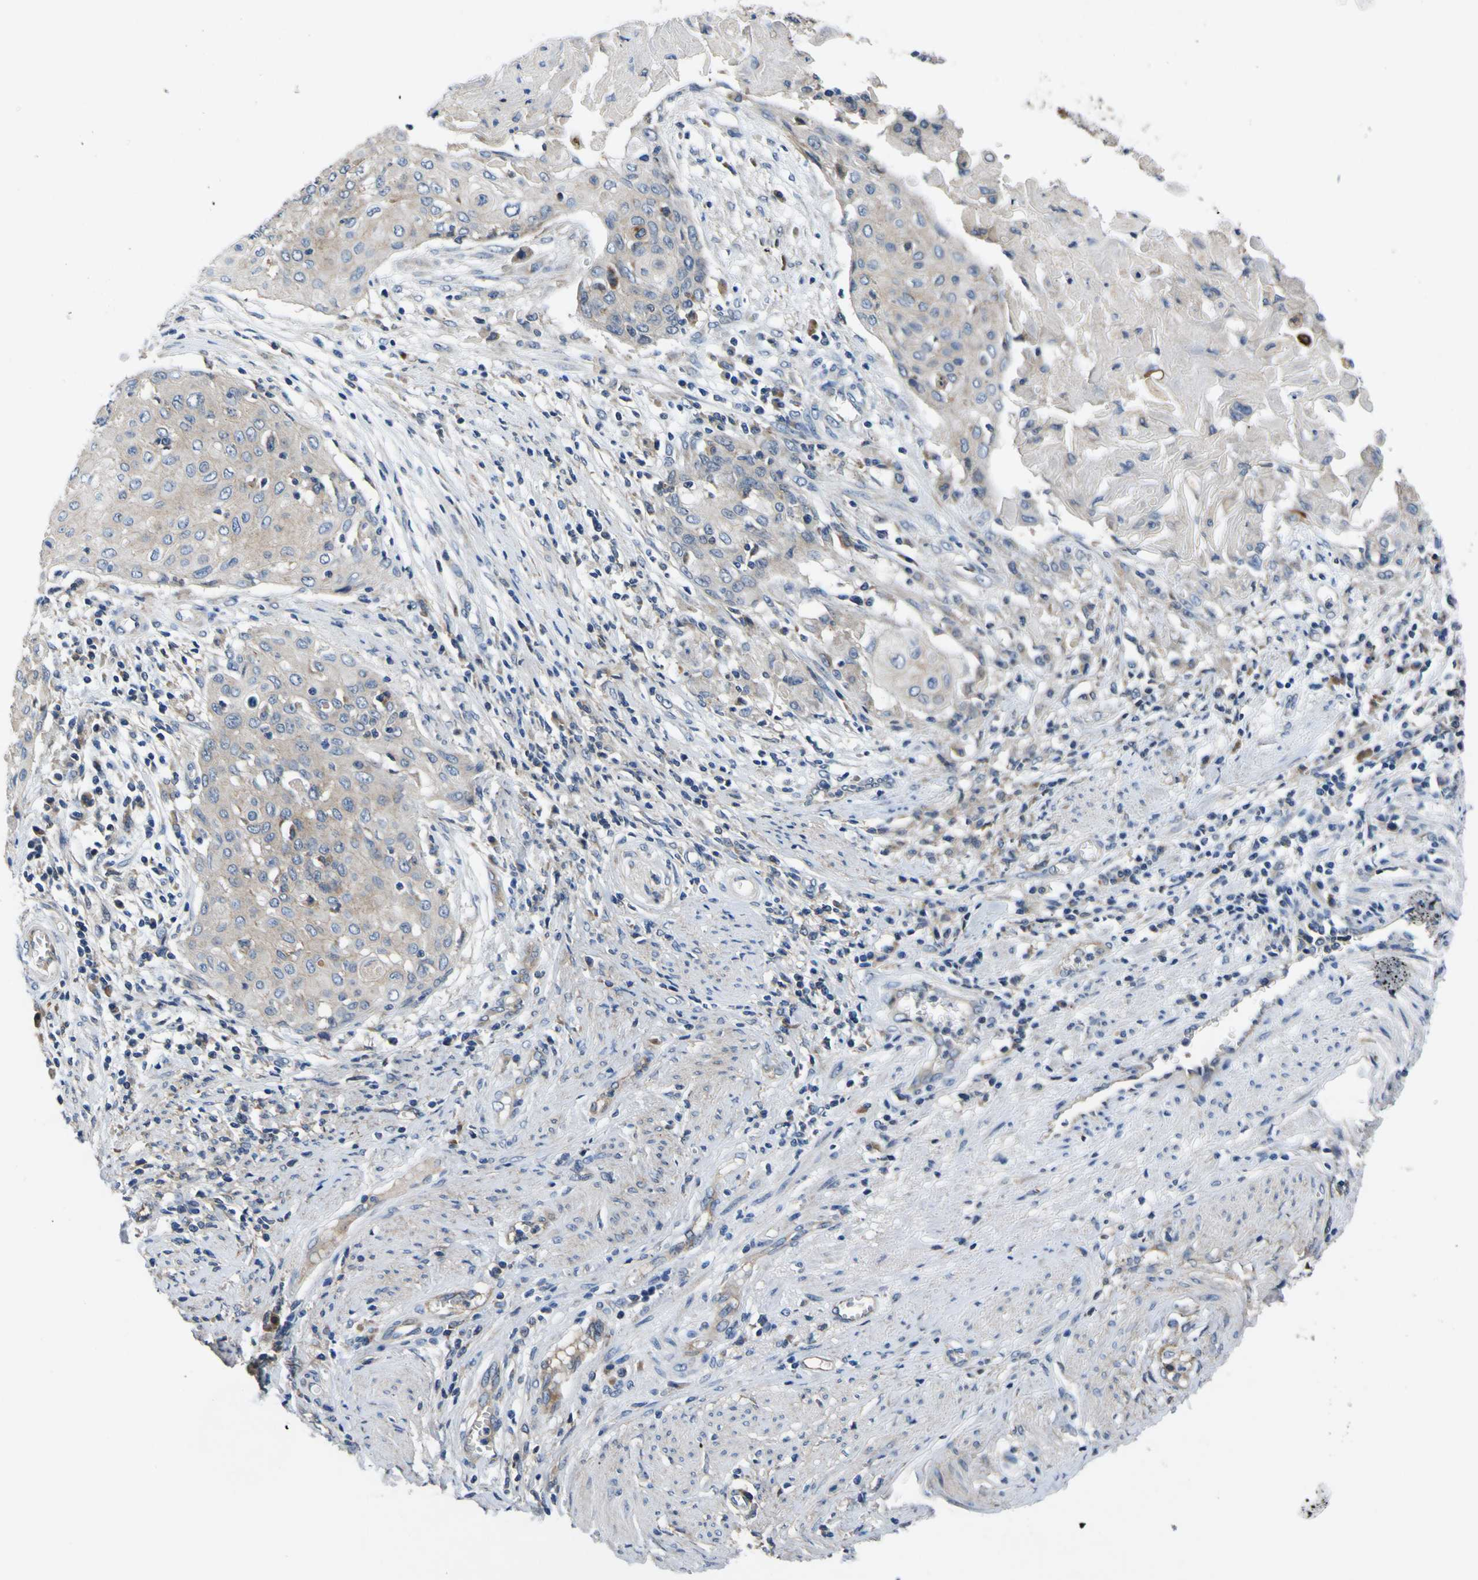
{"staining": {"intensity": "weak", "quantity": ">75%", "location": "cytoplasmic/membranous"}, "tissue": "cervical cancer", "cell_type": "Tumor cells", "image_type": "cancer", "snomed": [{"axis": "morphology", "description": "Squamous cell carcinoma, NOS"}, {"axis": "topography", "description": "Cervix"}], "caption": "DAB immunohistochemical staining of cervical squamous cell carcinoma reveals weak cytoplasmic/membranous protein positivity in about >75% of tumor cells. (Stains: DAB in brown, nuclei in blue, Microscopy: brightfield microscopy at high magnification).", "gene": "EPHB4", "patient": {"sex": "female", "age": 39}}